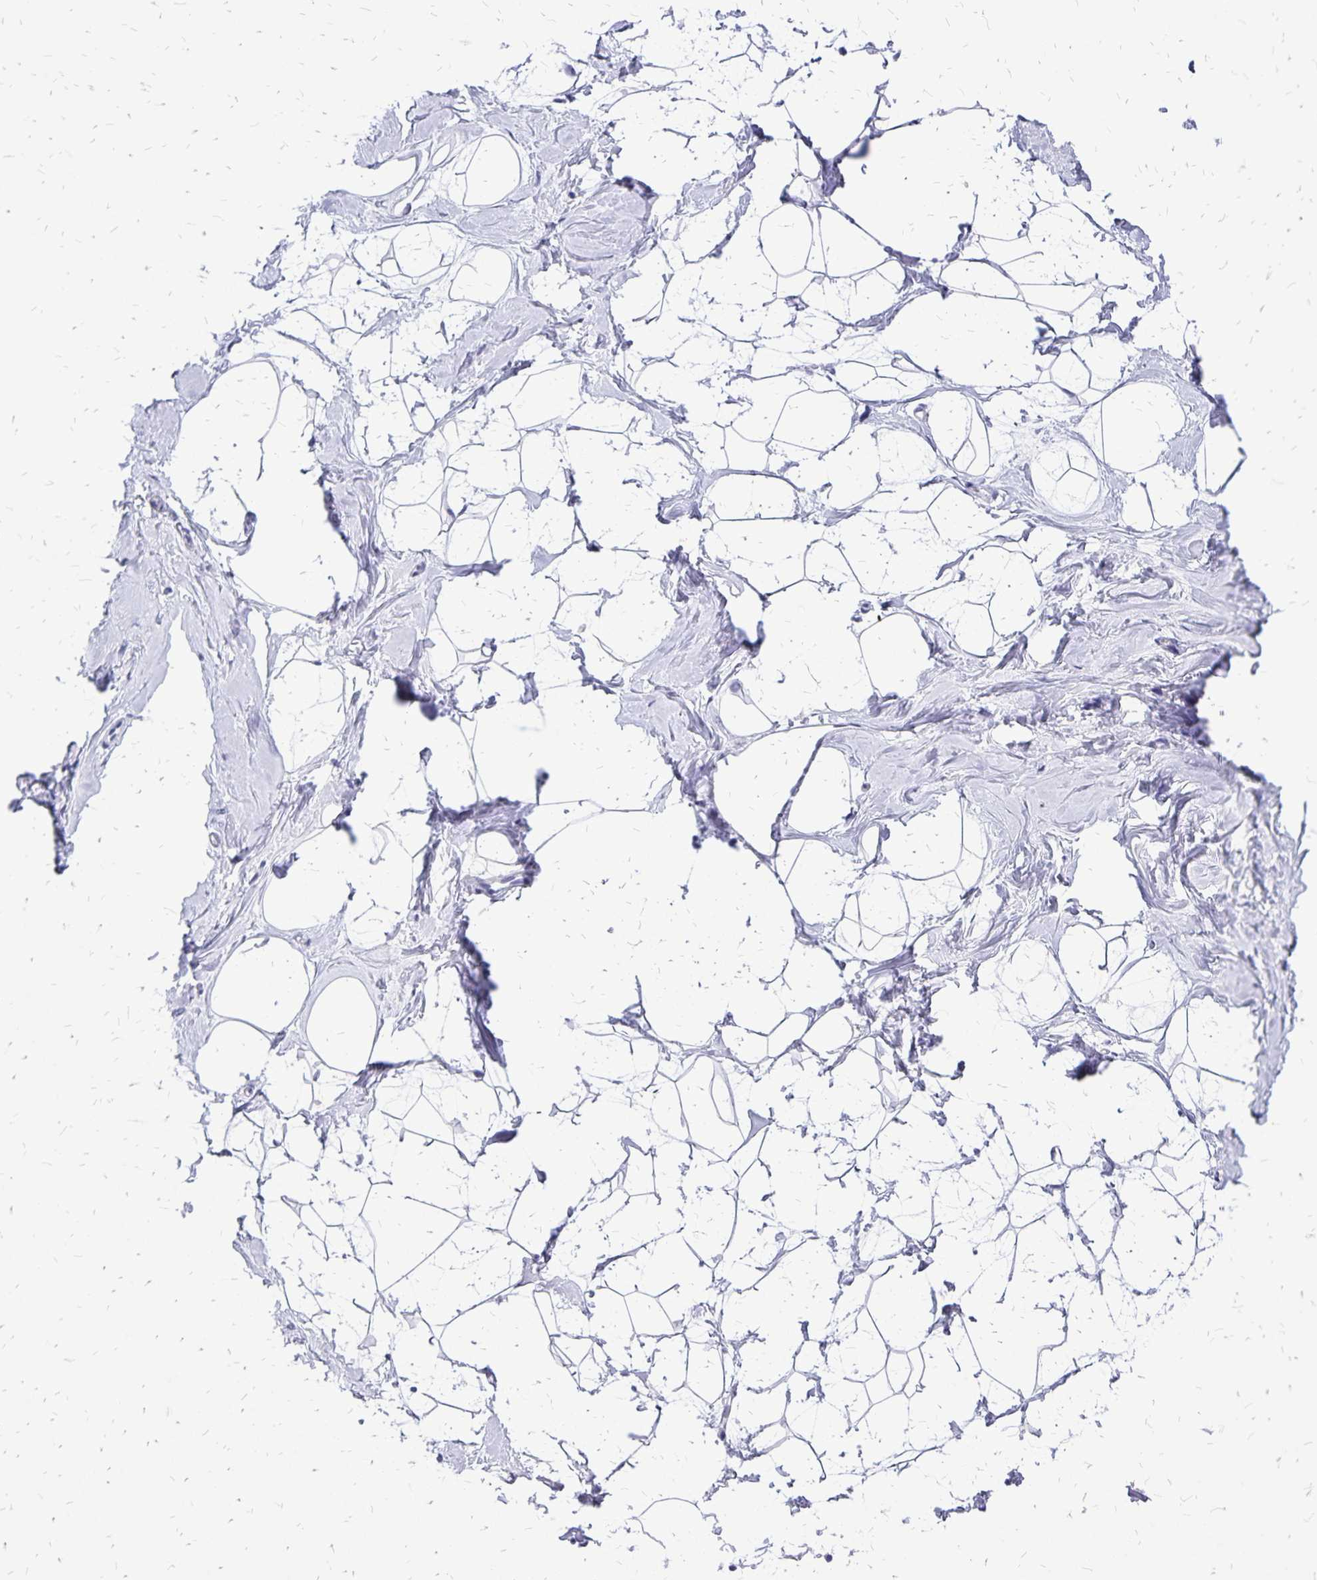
{"staining": {"intensity": "negative", "quantity": "none", "location": "none"}, "tissue": "breast", "cell_type": "Adipocytes", "image_type": "normal", "snomed": [{"axis": "morphology", "description": "Normal tissue, NOS"}, {"axis": "topography", "description": "Breast"}], "caption": "DAB (3,3'-diaminobenzidine) immunohistochemical staining of normal human breast reveals no significant positivity in adipocytes.", "gene": "HMGB3", "patient": {"sex": "female", "age": 32}}